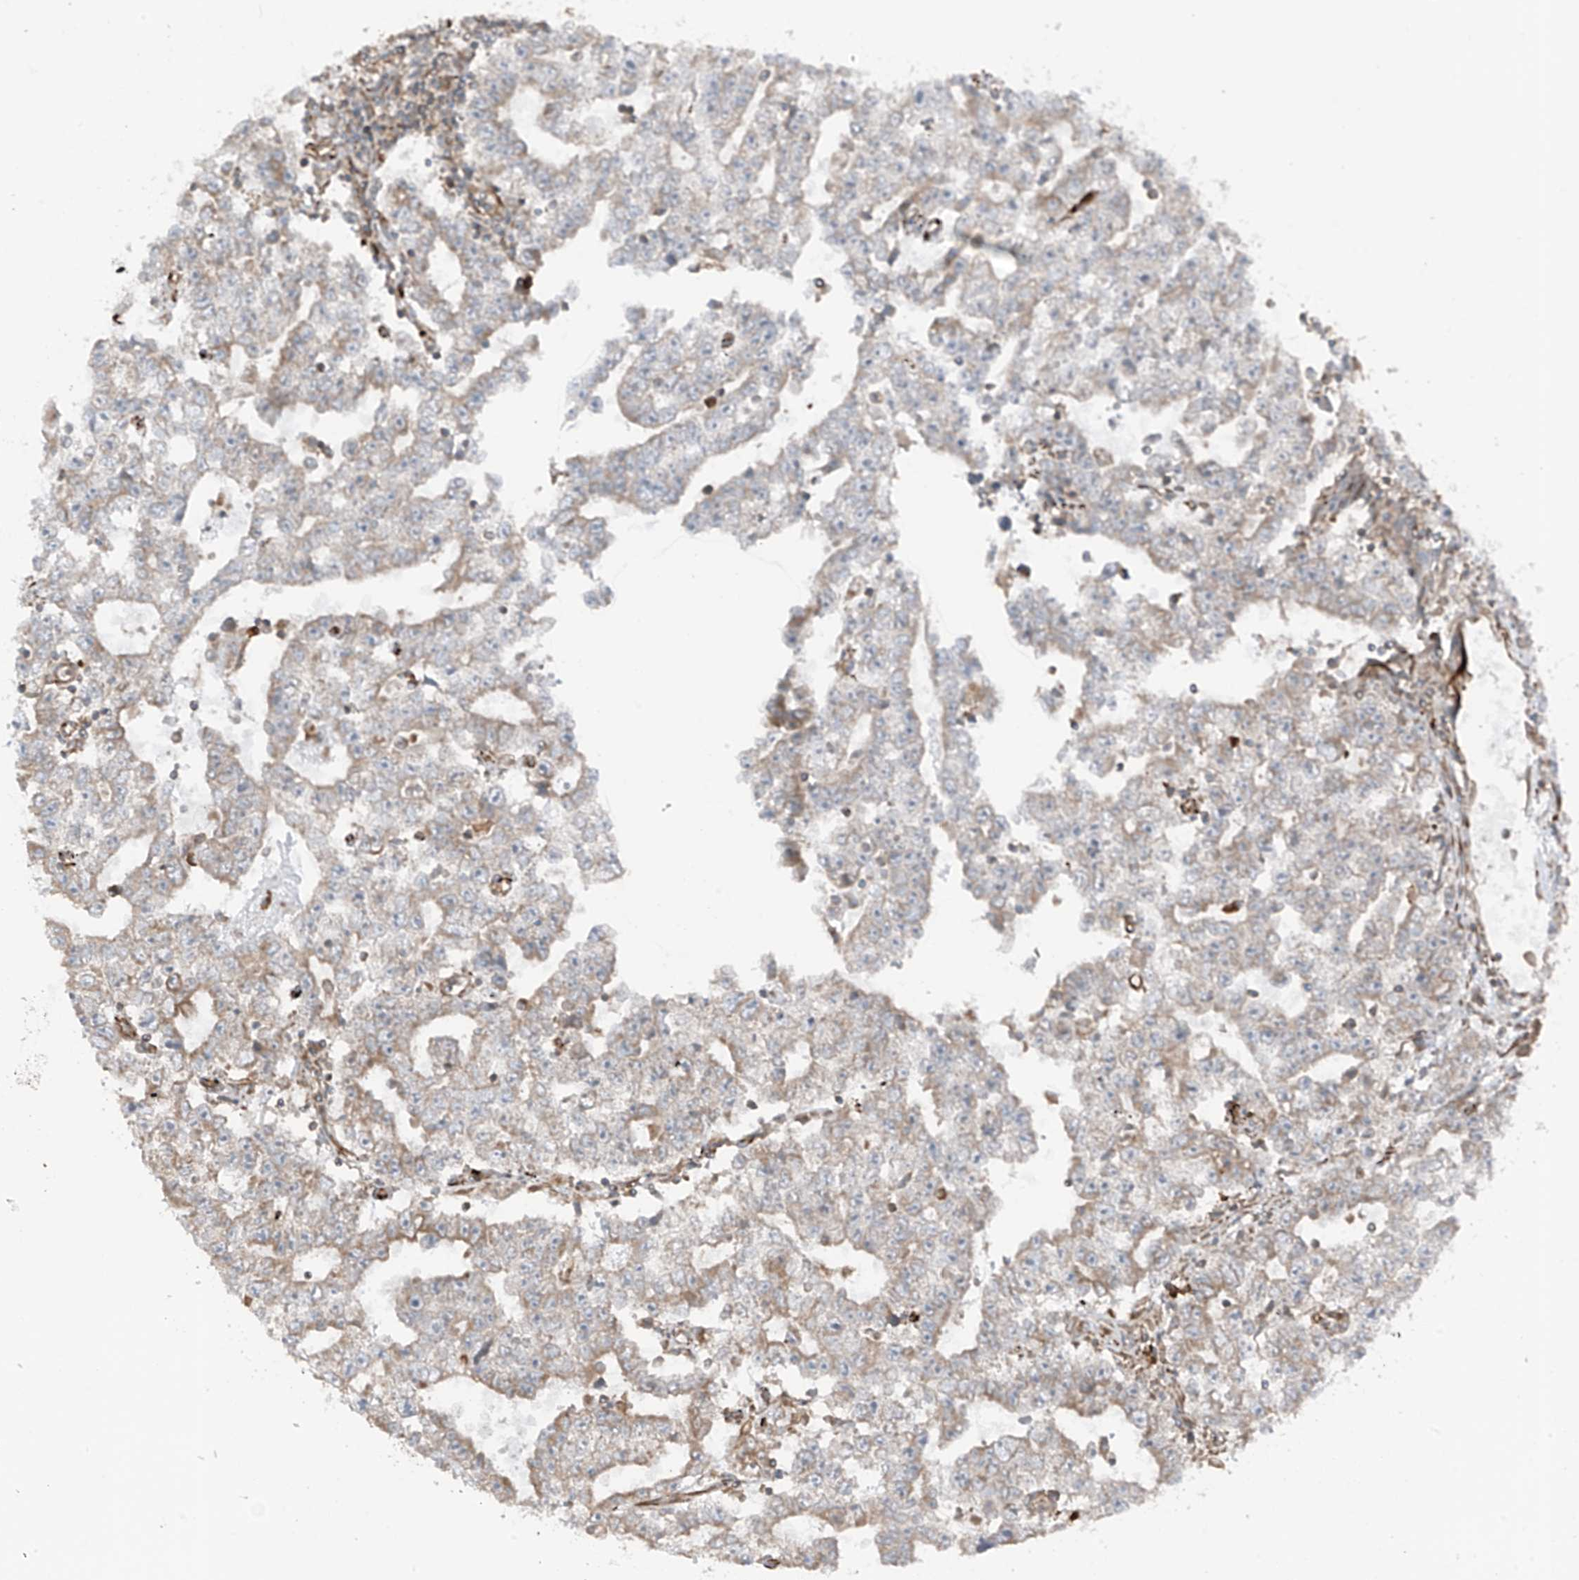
{"staining": {"intensity": "moderate", "quantity": "25%-75%", "location": "cytoplasmic/membranous"}, "tissue": "testis cancer", "cell_type": "Tumor cells", "image_type": "cancer", "snomed": [{"axis": "morphology", "description": "Carcinoma, Embryonal, NOS"}, {"axis": "topography", "description": "Testis"}], "caption": "An IHC micrograph of tumor tissue is shown. Protein staining in brown shows moderate cytoplasmic/membranous positivity in embryonal carcinoma (testis) within tumor cells.", "gene": "ERLEC1", "patient": {"sex": "male", "age": 25}}